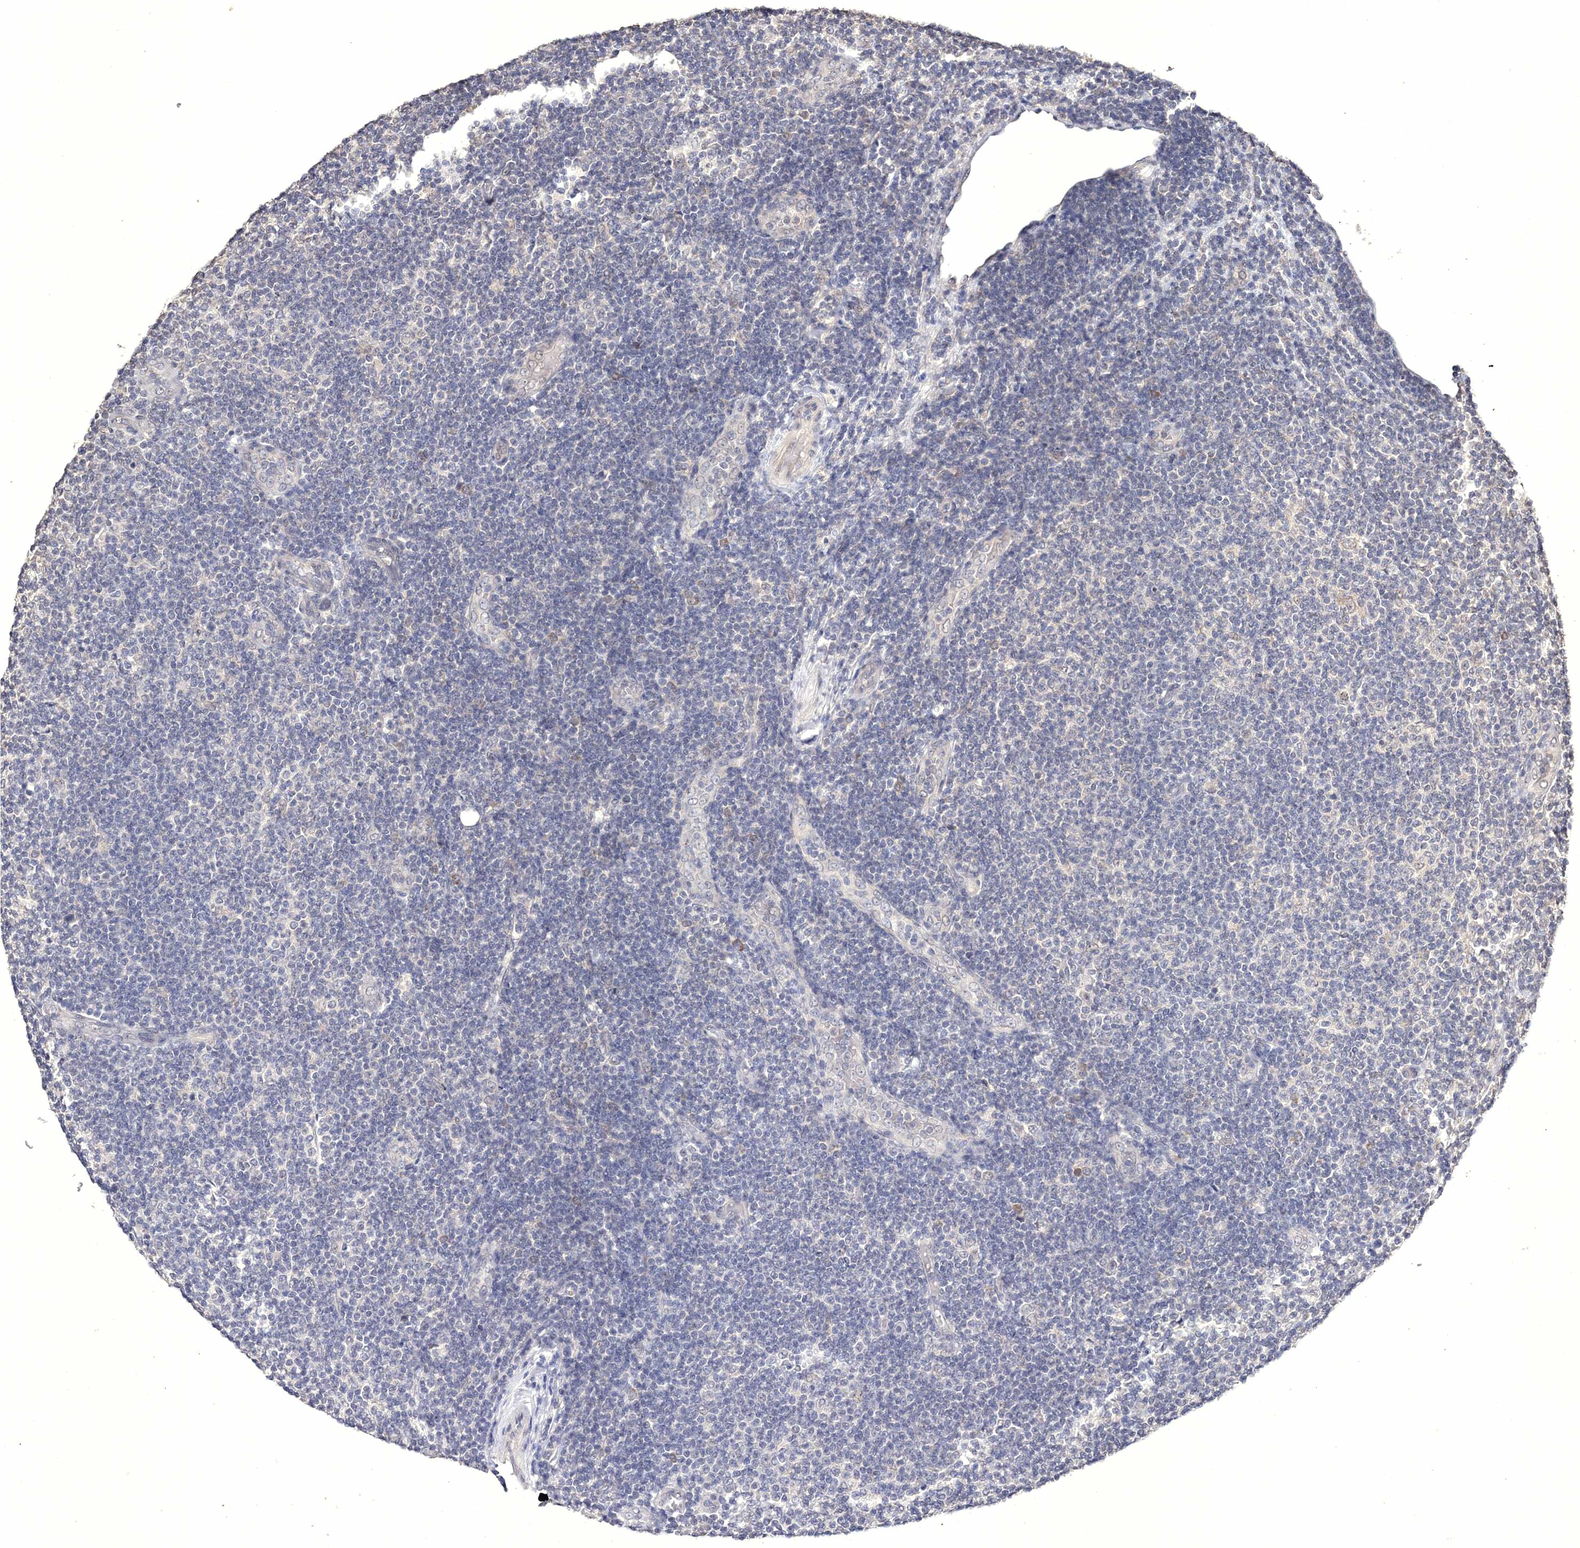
{"staining": {"intensity": "negative", "quantity": "none", "location": "none"}, "tissue": "lymphoma", "cell_type": "Tumor cells", "image_type": "cancer", "snomed": [{"axis": "morphology", "description": "Malignant lymphoma, non-Hodgkin's type, Low grade"}, {"axis": "topography", "description": "Lymph node"}], "caption": "A histopathology image of human malignant lymphoma, non-Hodgkin's type (low-grade) is negative for staining in tumor cells. (Brightfield microscopy of DAB (3,3'-diaminobenzidine) immunohistochemistry (IHC) at high magnification).", "gene": "GPN1", "patient": {"sex": "male", "age": 83}}